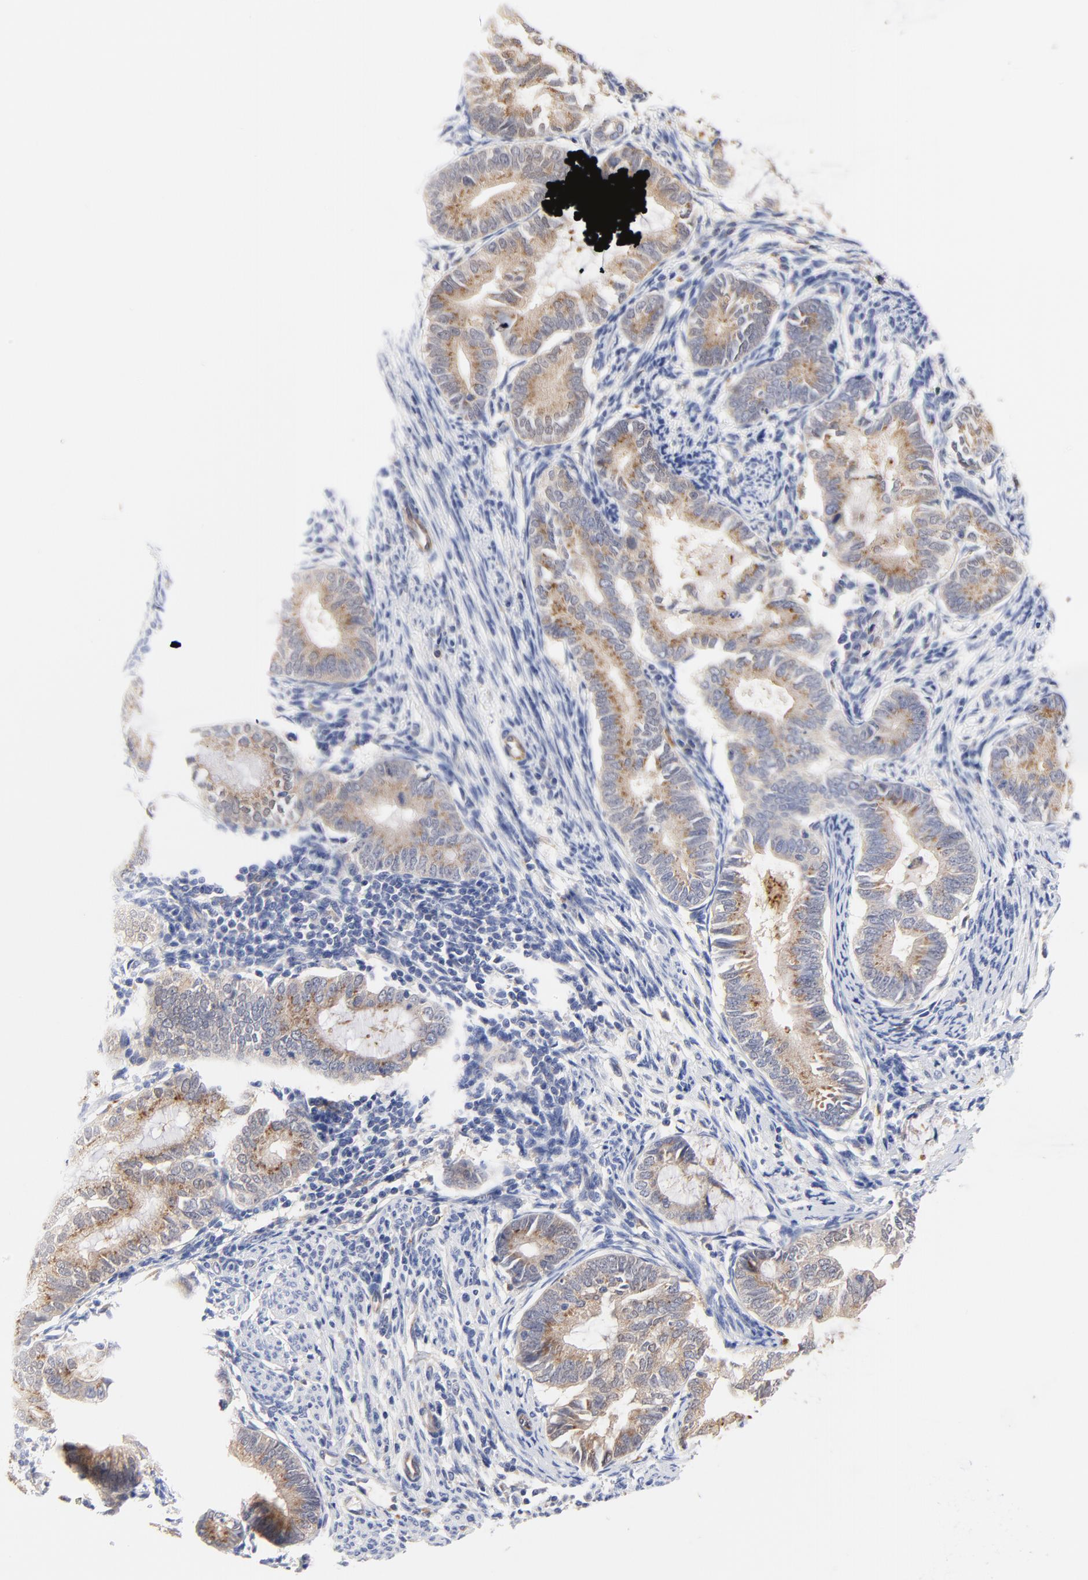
{"staining": {"intensity": "moderate", "quantity": ">75%", "location": "cytoplasmic/membranous"}, "tissue": "endometrial cancer", "cell_type": "Tumor cells", "image_type": "cancer", "snomed": [{"axis": "morphology", "description": "Adenocarcinoma, NOS"}, {"axis": "topography", "description": "Endometrium"}], "caption": "Immunohistochemical staining of human endometrial adenocarcinoma displays medium levels of moderate cytoplasmic/membranous staining in approximately >75% of tumor cells. (Brightfield microscopy of DAB IHC at high magnification).", "gene": "FBXL2", "patient": {"sex": "female", "age": 63}}